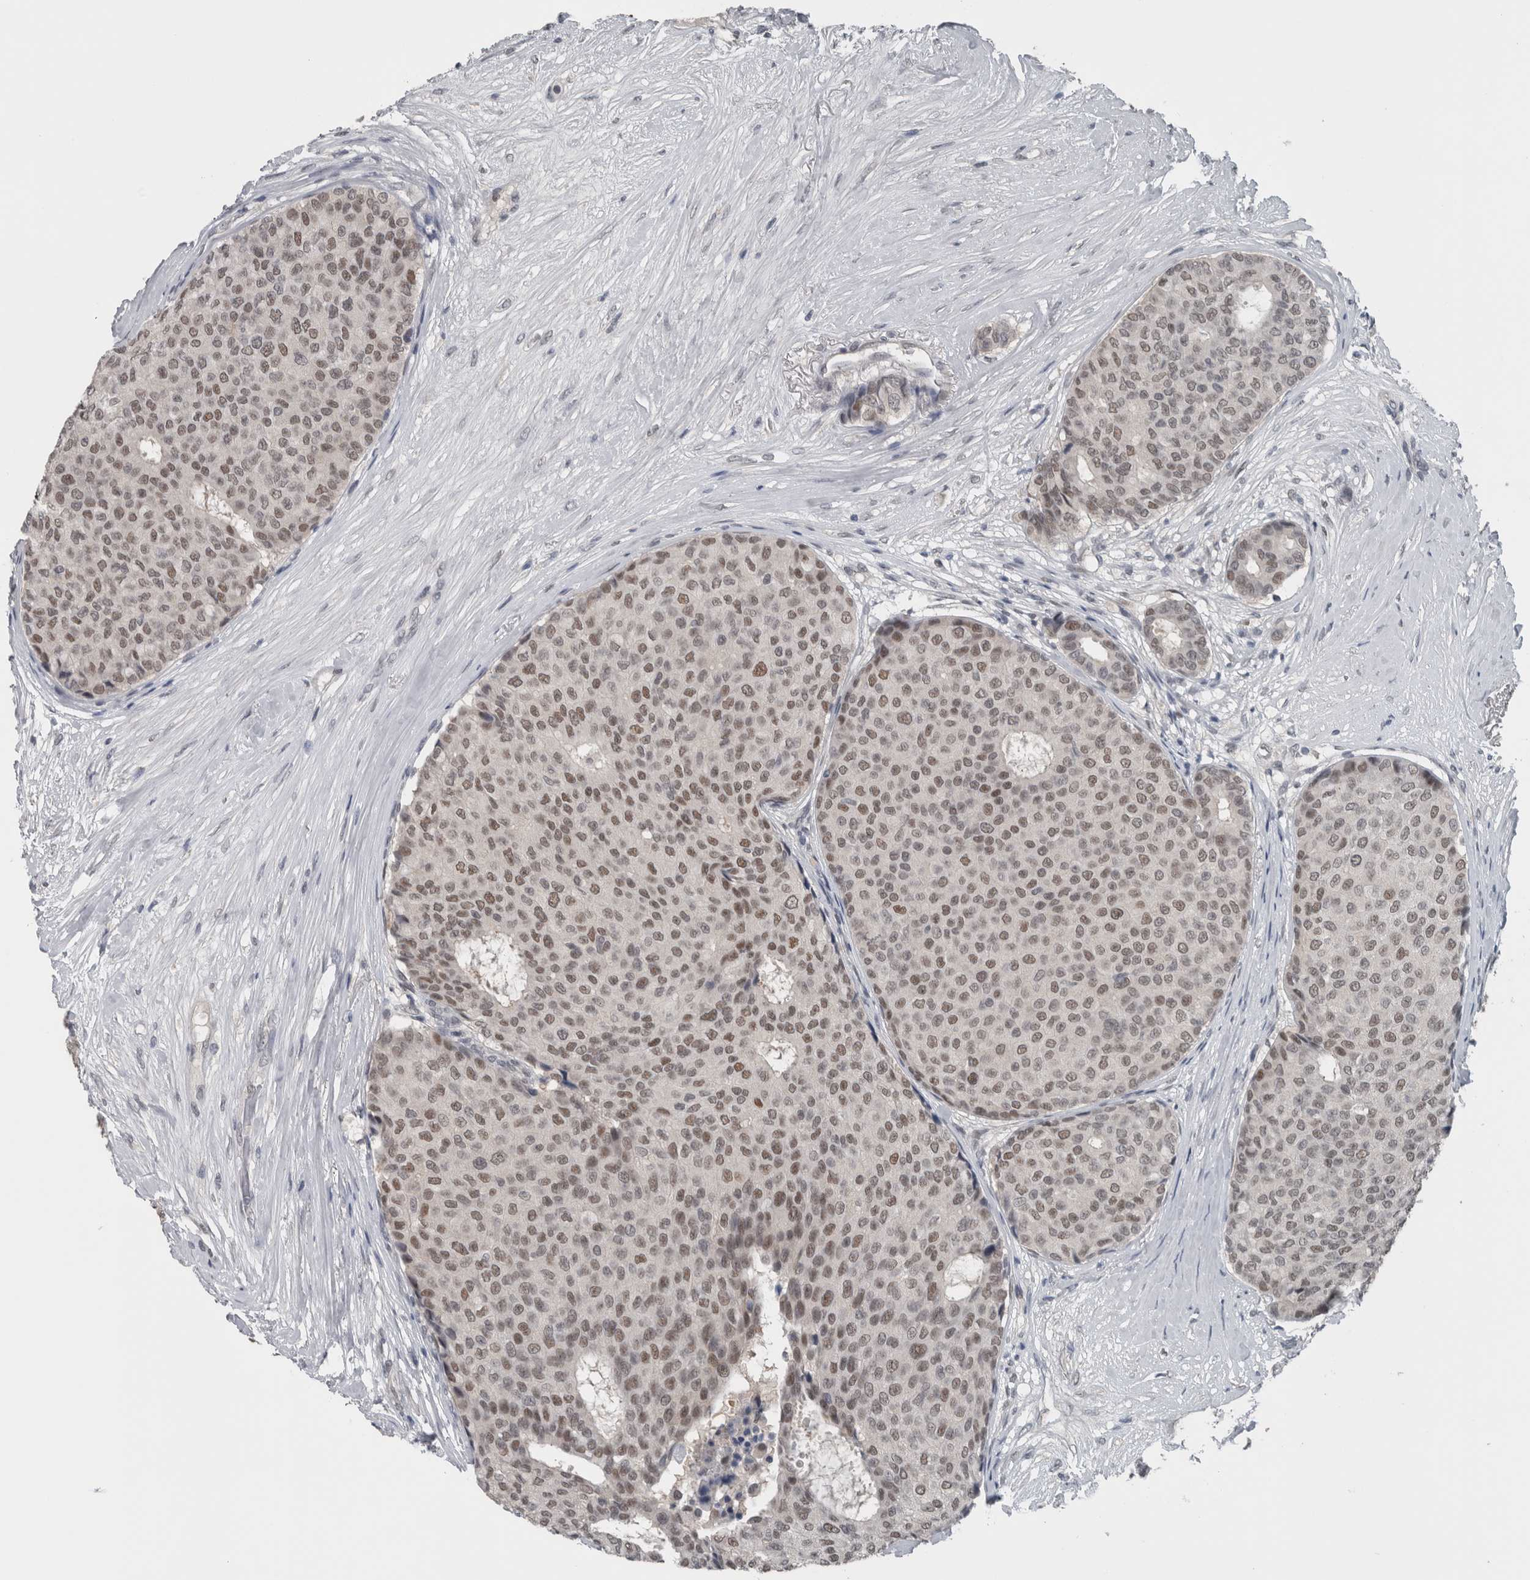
{"staining": {"intensity": "moderate", "quantity": ">75%", "location": "nuclear"}, "tissue": "breast cancer", "cell_type": "Tumor cells", "image_type": "cancer", "snomed": [{"axis": "morphology", "description": "Duct carcinoma"}, {"axis": "topography", "description": "Breast"}], "caption": "Moderate nuclear staining is present in approximately >75% of tumor cells in breast invasive ductal carcinoma.", "gene": "ZBTB21", "patient": {"sex": "female", "age": 75}}